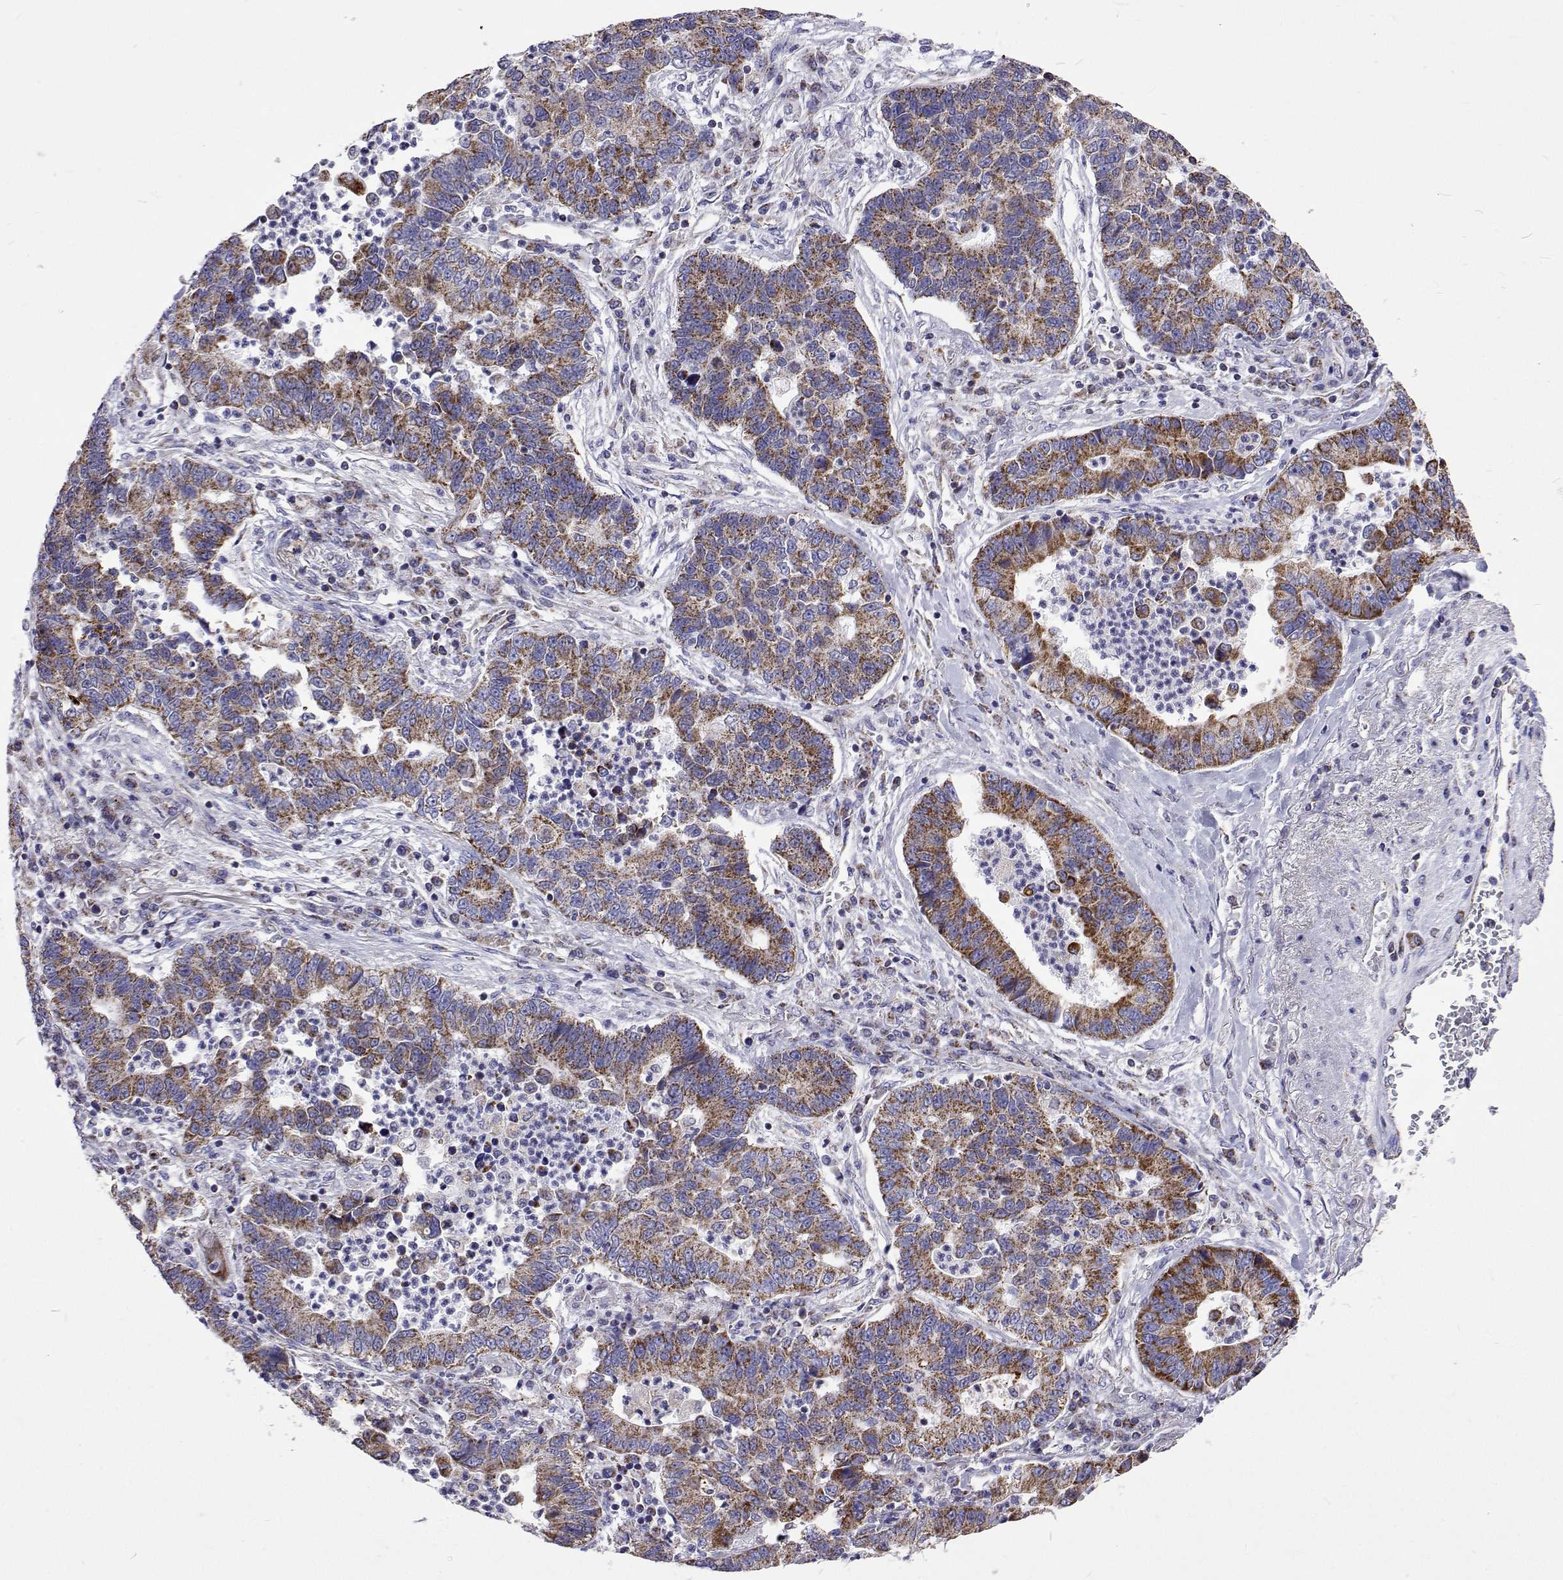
{"staining": {"intensity": "moderate", "quantity": "25%-75%", "location": "cytoplasmic/membranous"}, "tissue": "lung cancer", "cell_type": "Tumor cells", "image_type": "cancer", "snomed": [{"axis": "morphology", "description": "Adenocarcinoma, NOS"}, {"axis": "topography", "description": "Lung"}], "caption": "Lung cancer (adenocarcinoma) stained with a brown dye demonstrates moderate cytoplasmic/membranous positive staining in approximately 25%-75% of tumor cells.", "gene": "MCCC2", "patient": {"sex": "female", "age": 57}}